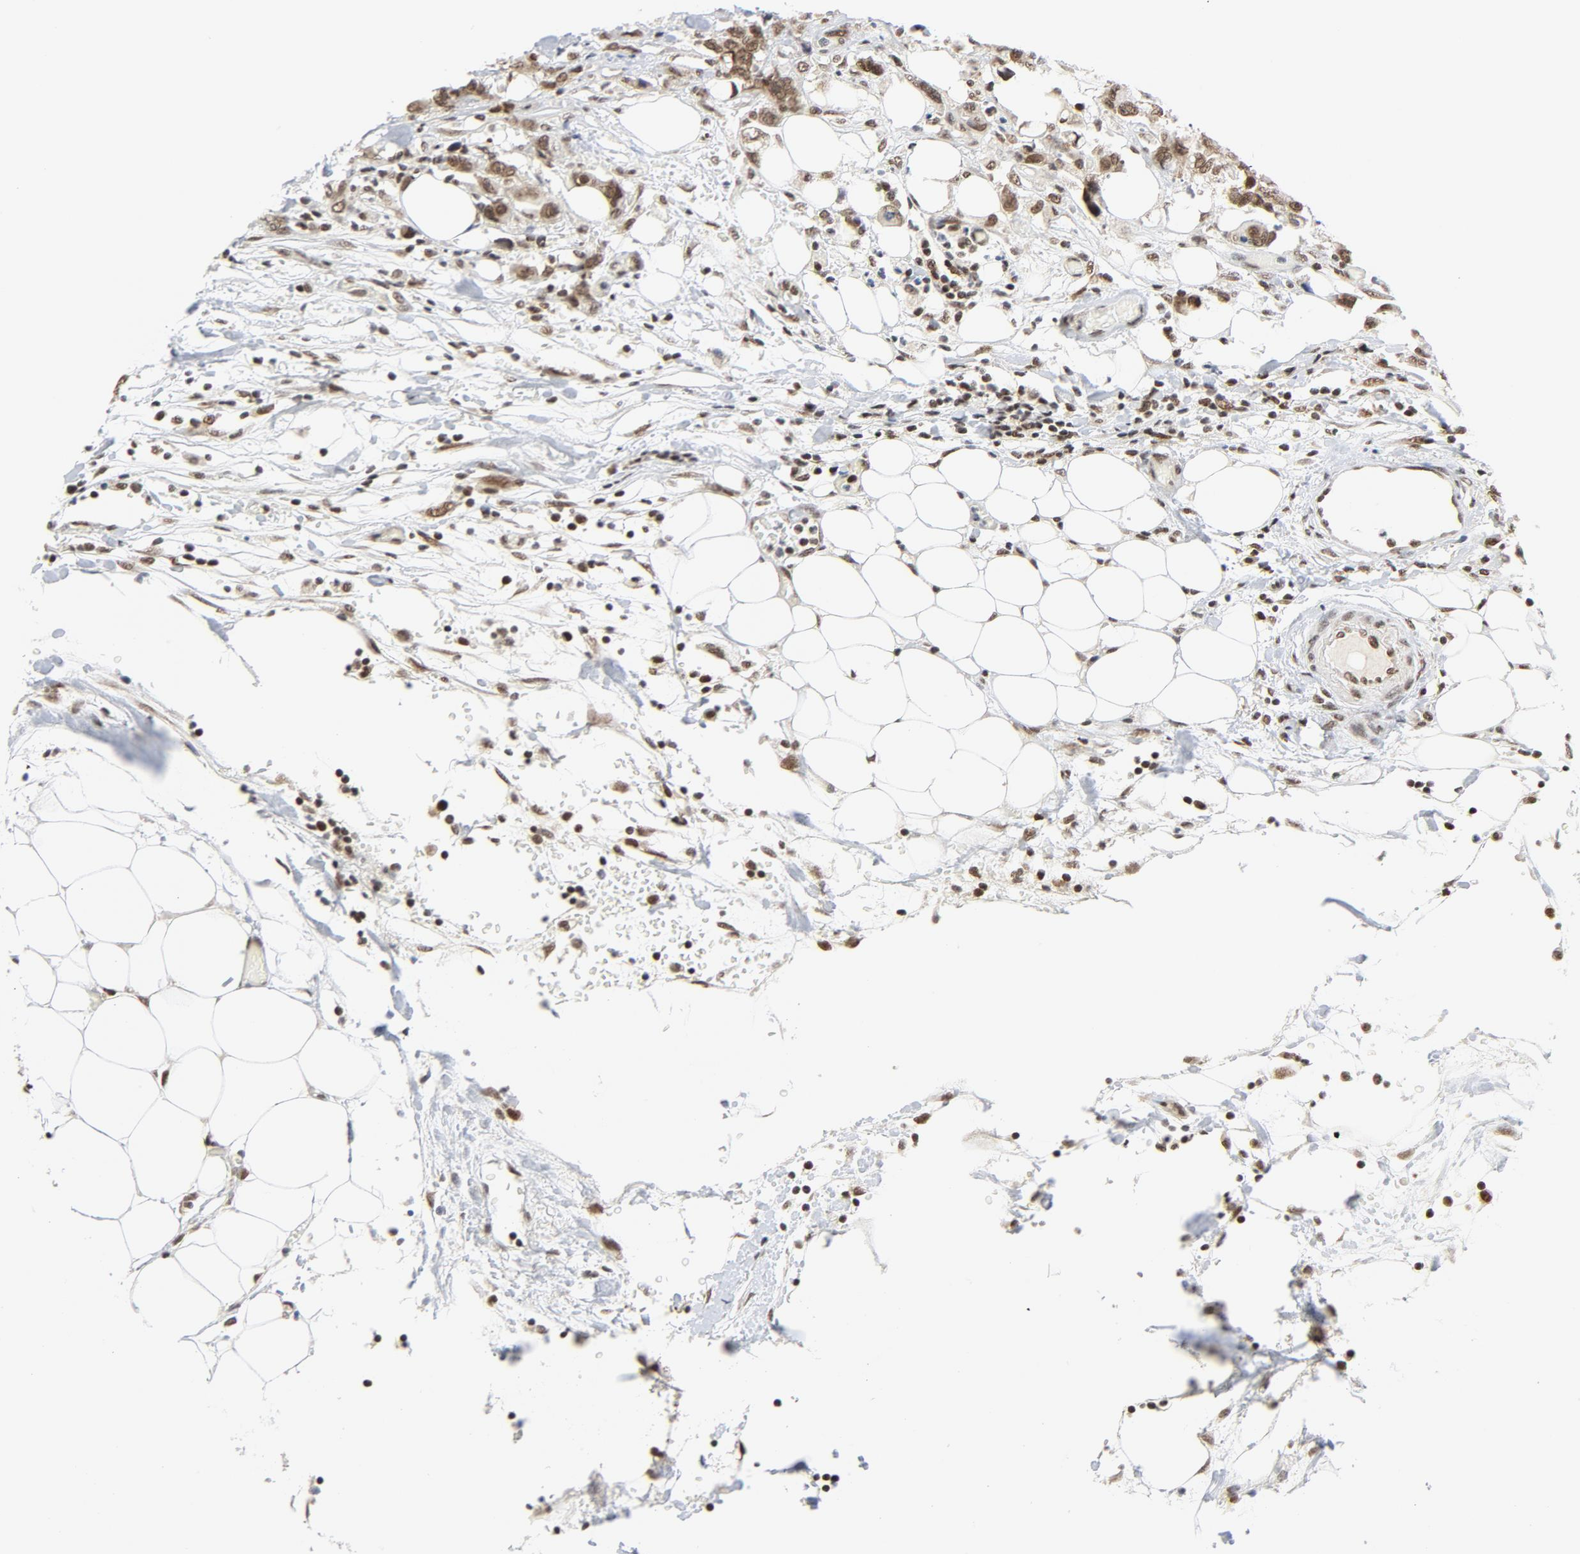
{"staining": {"intensity": "moderate", "quantity": ">75%", "location": "nuclear"}, "tissue": "colorectal cancer", "cell_type": "Tumor cells", "image_type": "cancer", "snomed": [{"axis": "morphology", "description": "Adenocarcinoma, NOS"}, {"axis": "topography", "description": "Colon"}], "caption": "Colorectal cancer stained with immunohistochemistry (IHC) shows moderate nuclear expression in about >75% of tumor cells.", "gene": "ERCC1", "patient": {"sex": "female", "age": 86}}